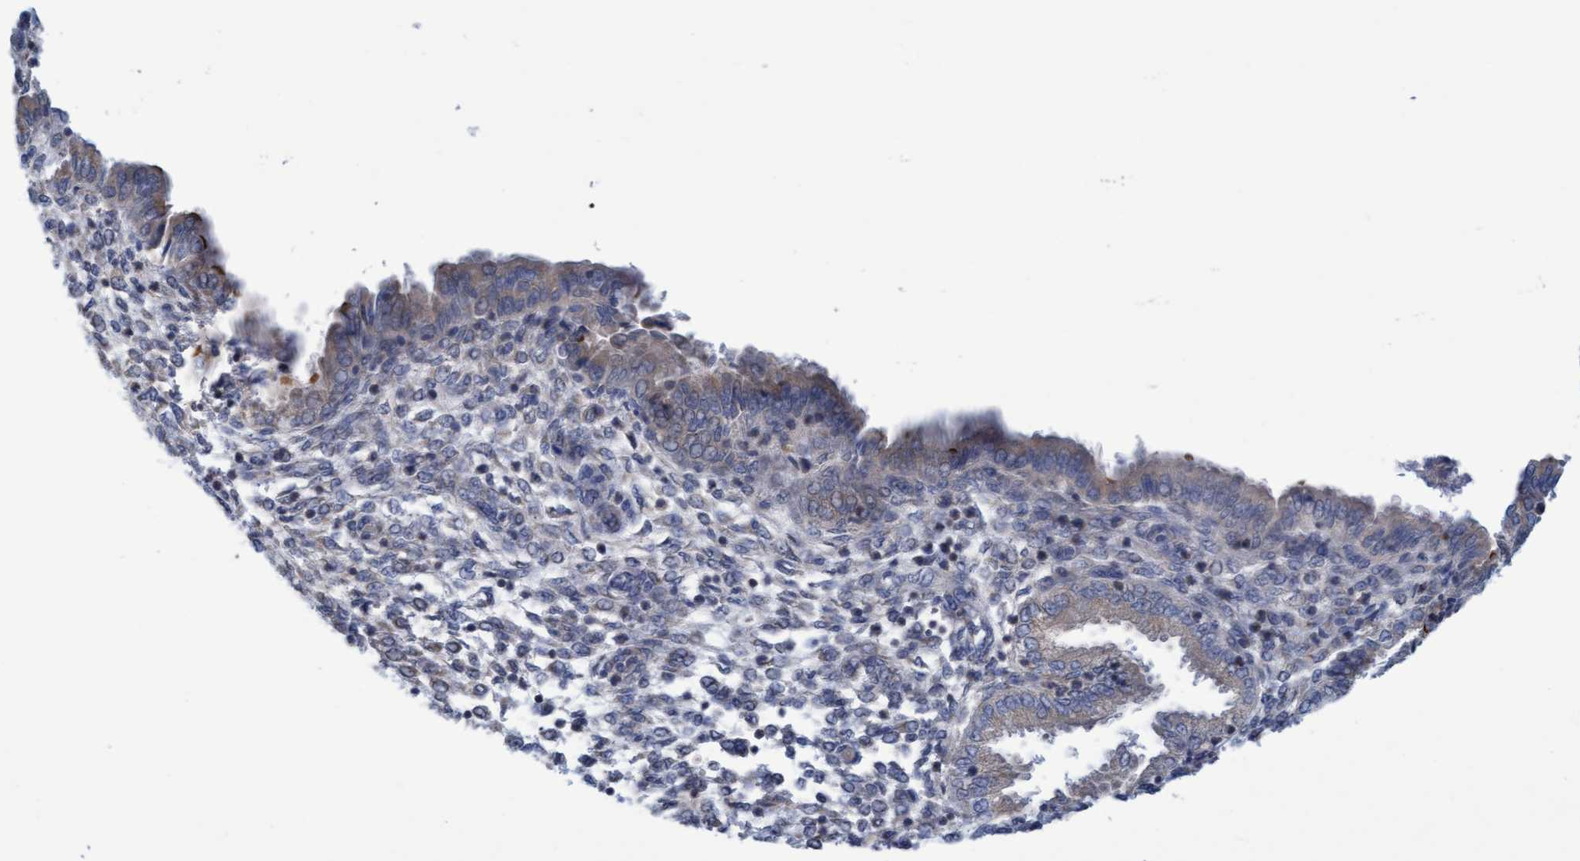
{"staining": {"intensity": "negative", "quantity": "none", "location": "none"}, "tissue": "endometrium", "cell_type": "Cells in endometrial stroma", "image_type": "normal", "snomed": [{"axis": "morphology", "description": "Normal tissue, NOS"}, {"axis": "topography", "description": "Endometrium"}], "caption": "An image of human endometrium is negative for staining in cells in endometrial stroma. (DAB immunohistochemistry (IHC) visualized using brightfield microscopy, high magnification).", "gene": "SLC28A3", "patient": {"sex": "female", "age": 33}}